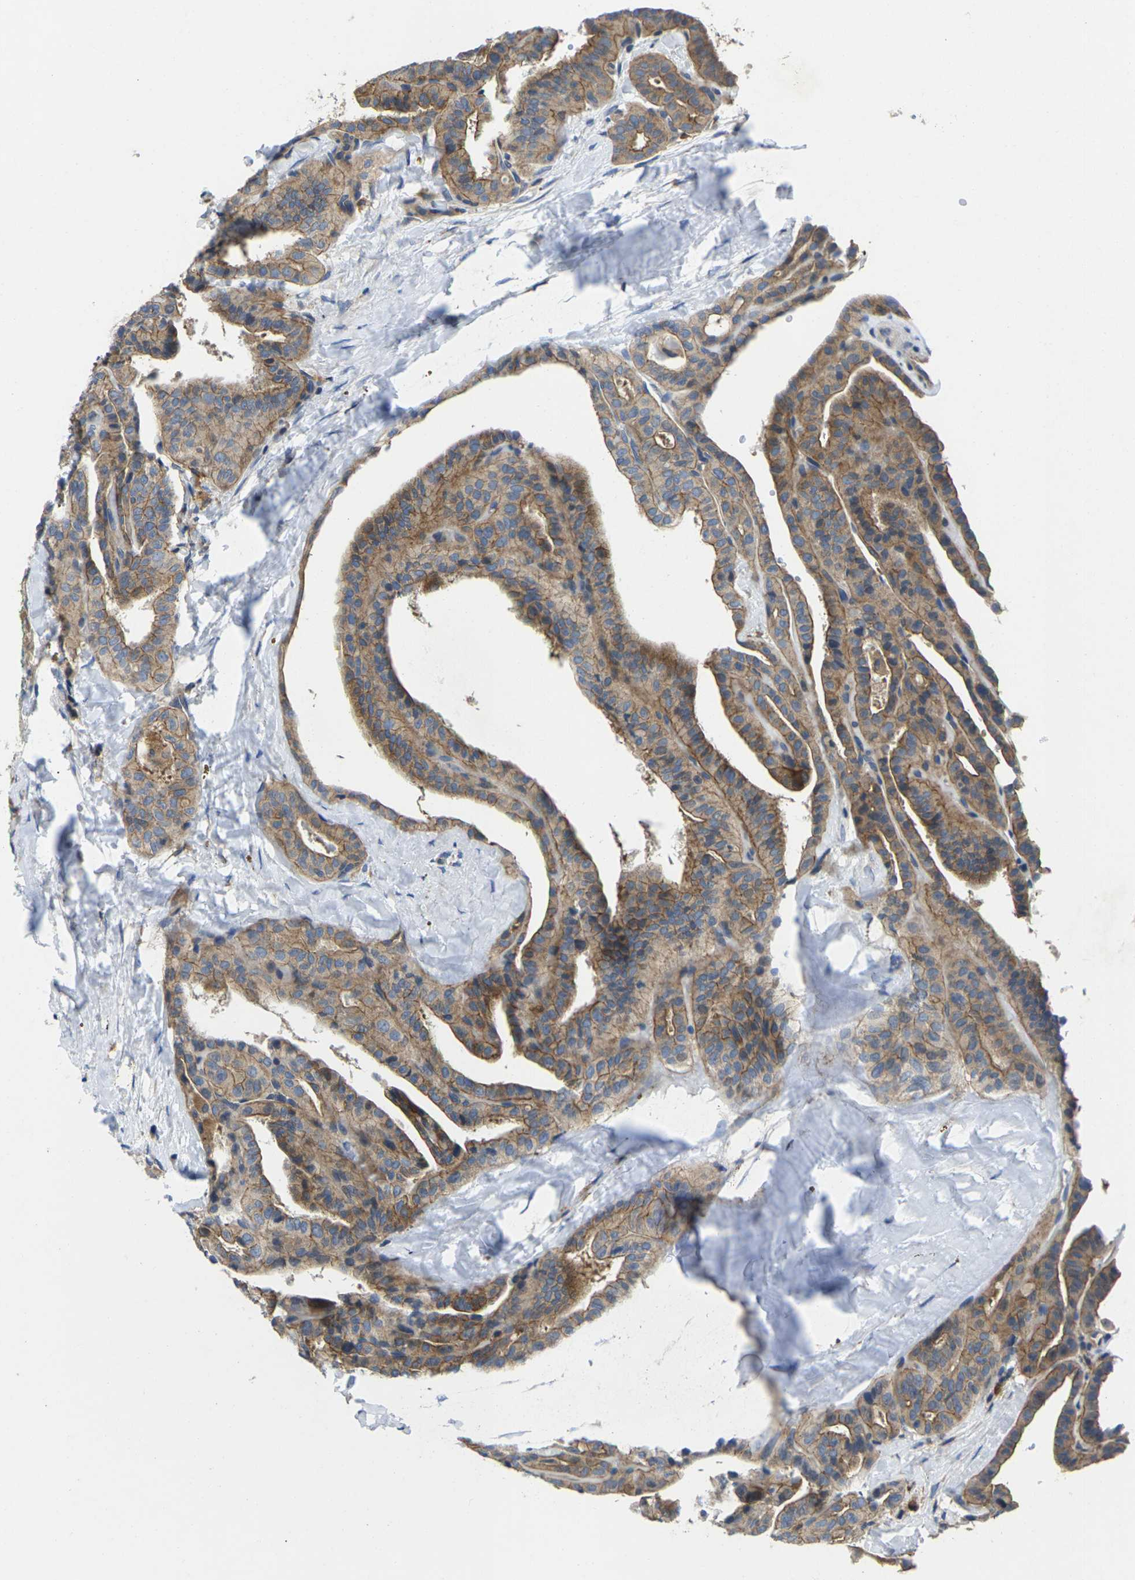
{"staining": {"intensity": "moderate", "quantity": ">75%", "location": "cytoplasmic/membranous"}, "tissue": "thyroid cancer", "cell_type": "Tumor cells", "image_type": "cancer", "snomed": [{"axis": "morphology", "description": "Papillary adenocarcinoma, NOS"}, {"axis": "topography", "description": "Thyroid gland"}], "caption": "This is an image of immunohistochemistry staining of thyroid cancer (papillary adenocarcinoma), which shows moderate expression in the cytoplasmic/membranous of tumor cells.", "gene": "SCNN1A", "patient": {"sex": "male", "age": 77}}